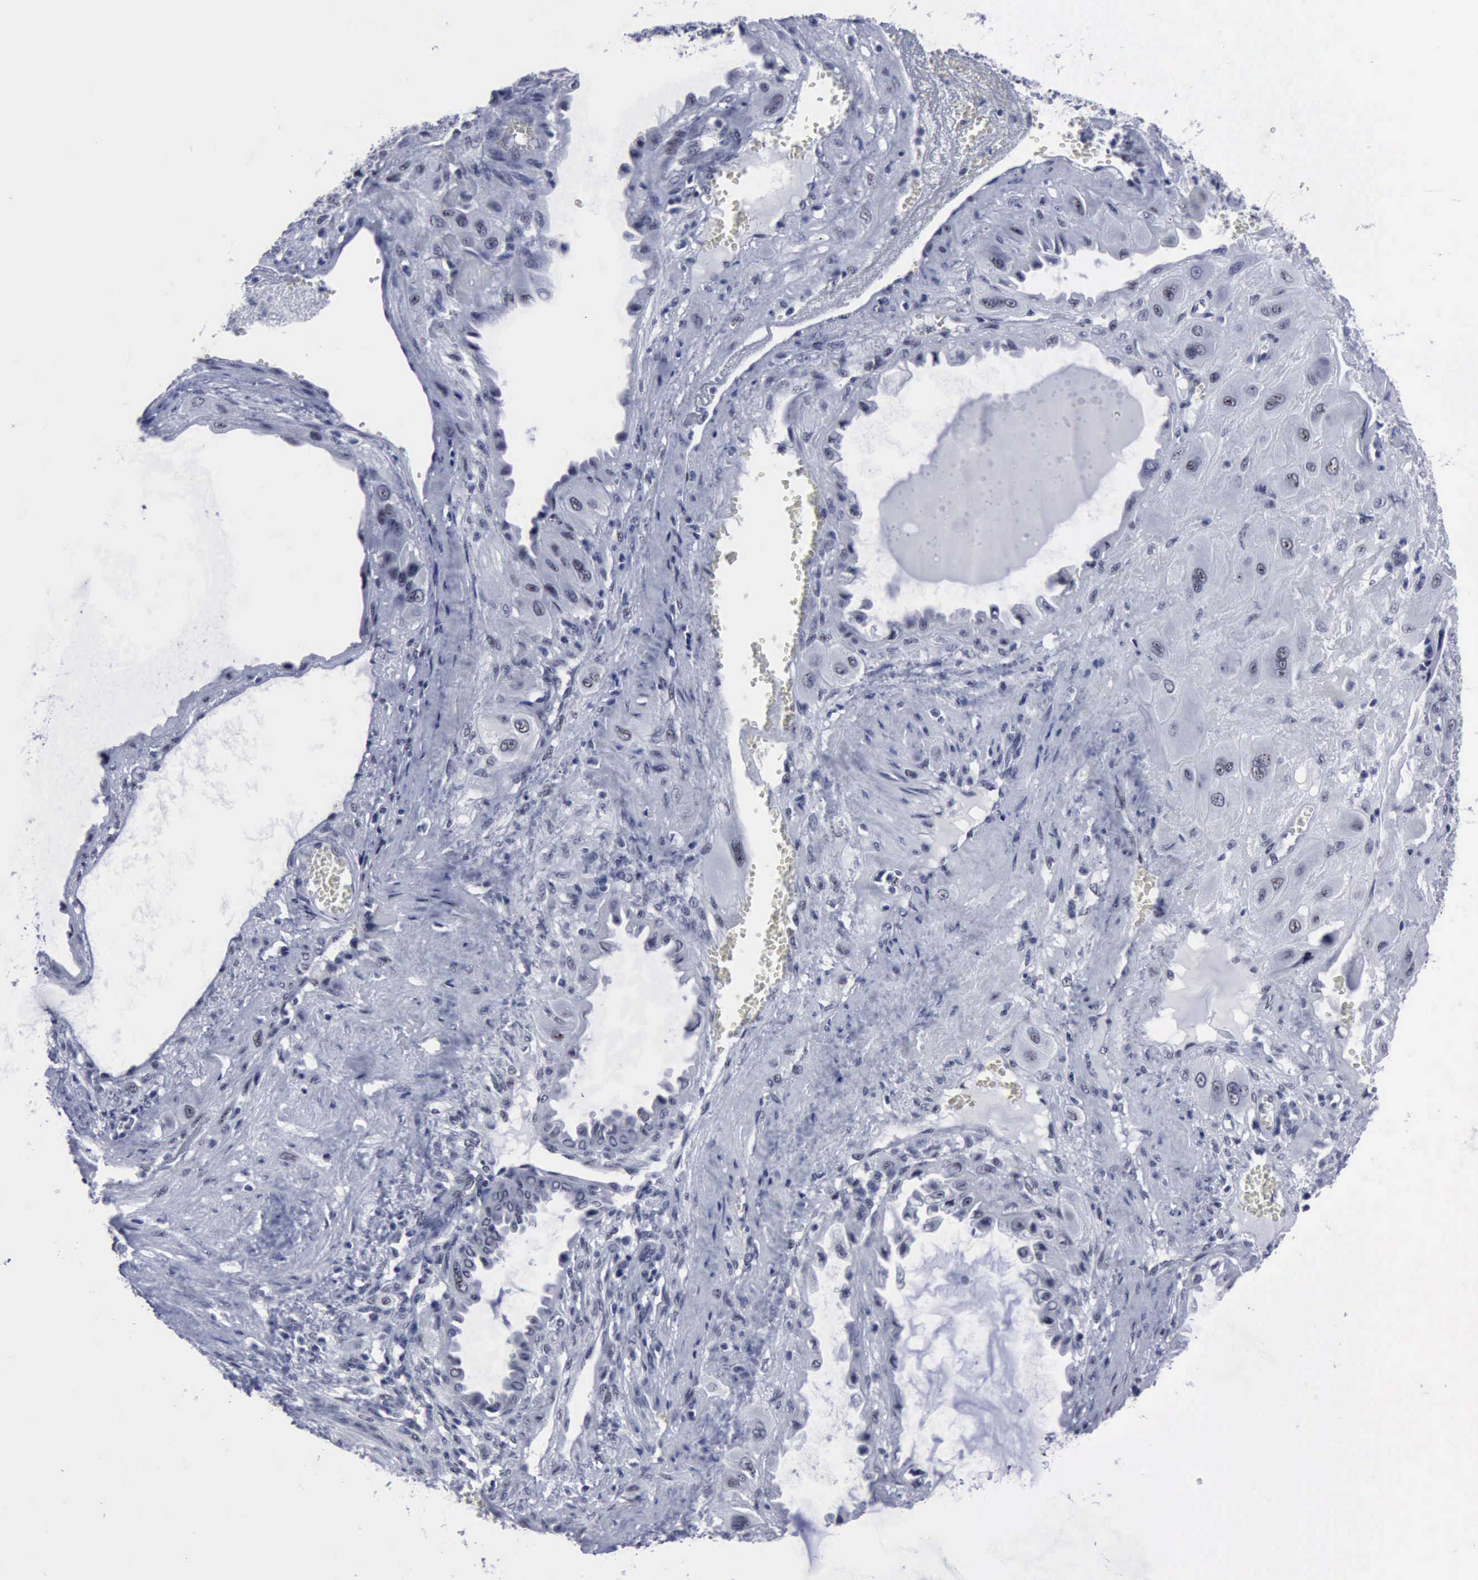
{"staining": {"intensity": "negative", "quantity": "none", "location": "none"}, "tissue": "cervical cancer", "cell_type": "Tumor cells", "image_type": "cancer", "snomed": [{"axis": "morphology", "description": "Squamous cell carcinoma, NOS"}, {"axis": "topography", "description": "Cervix"}], "caption": "Protein analysis of cervical squamous cell carcinoma shows no significant expression in tumor cells.", "gene": "BRD1", "patient": {"sex": "female", "age": 34}}